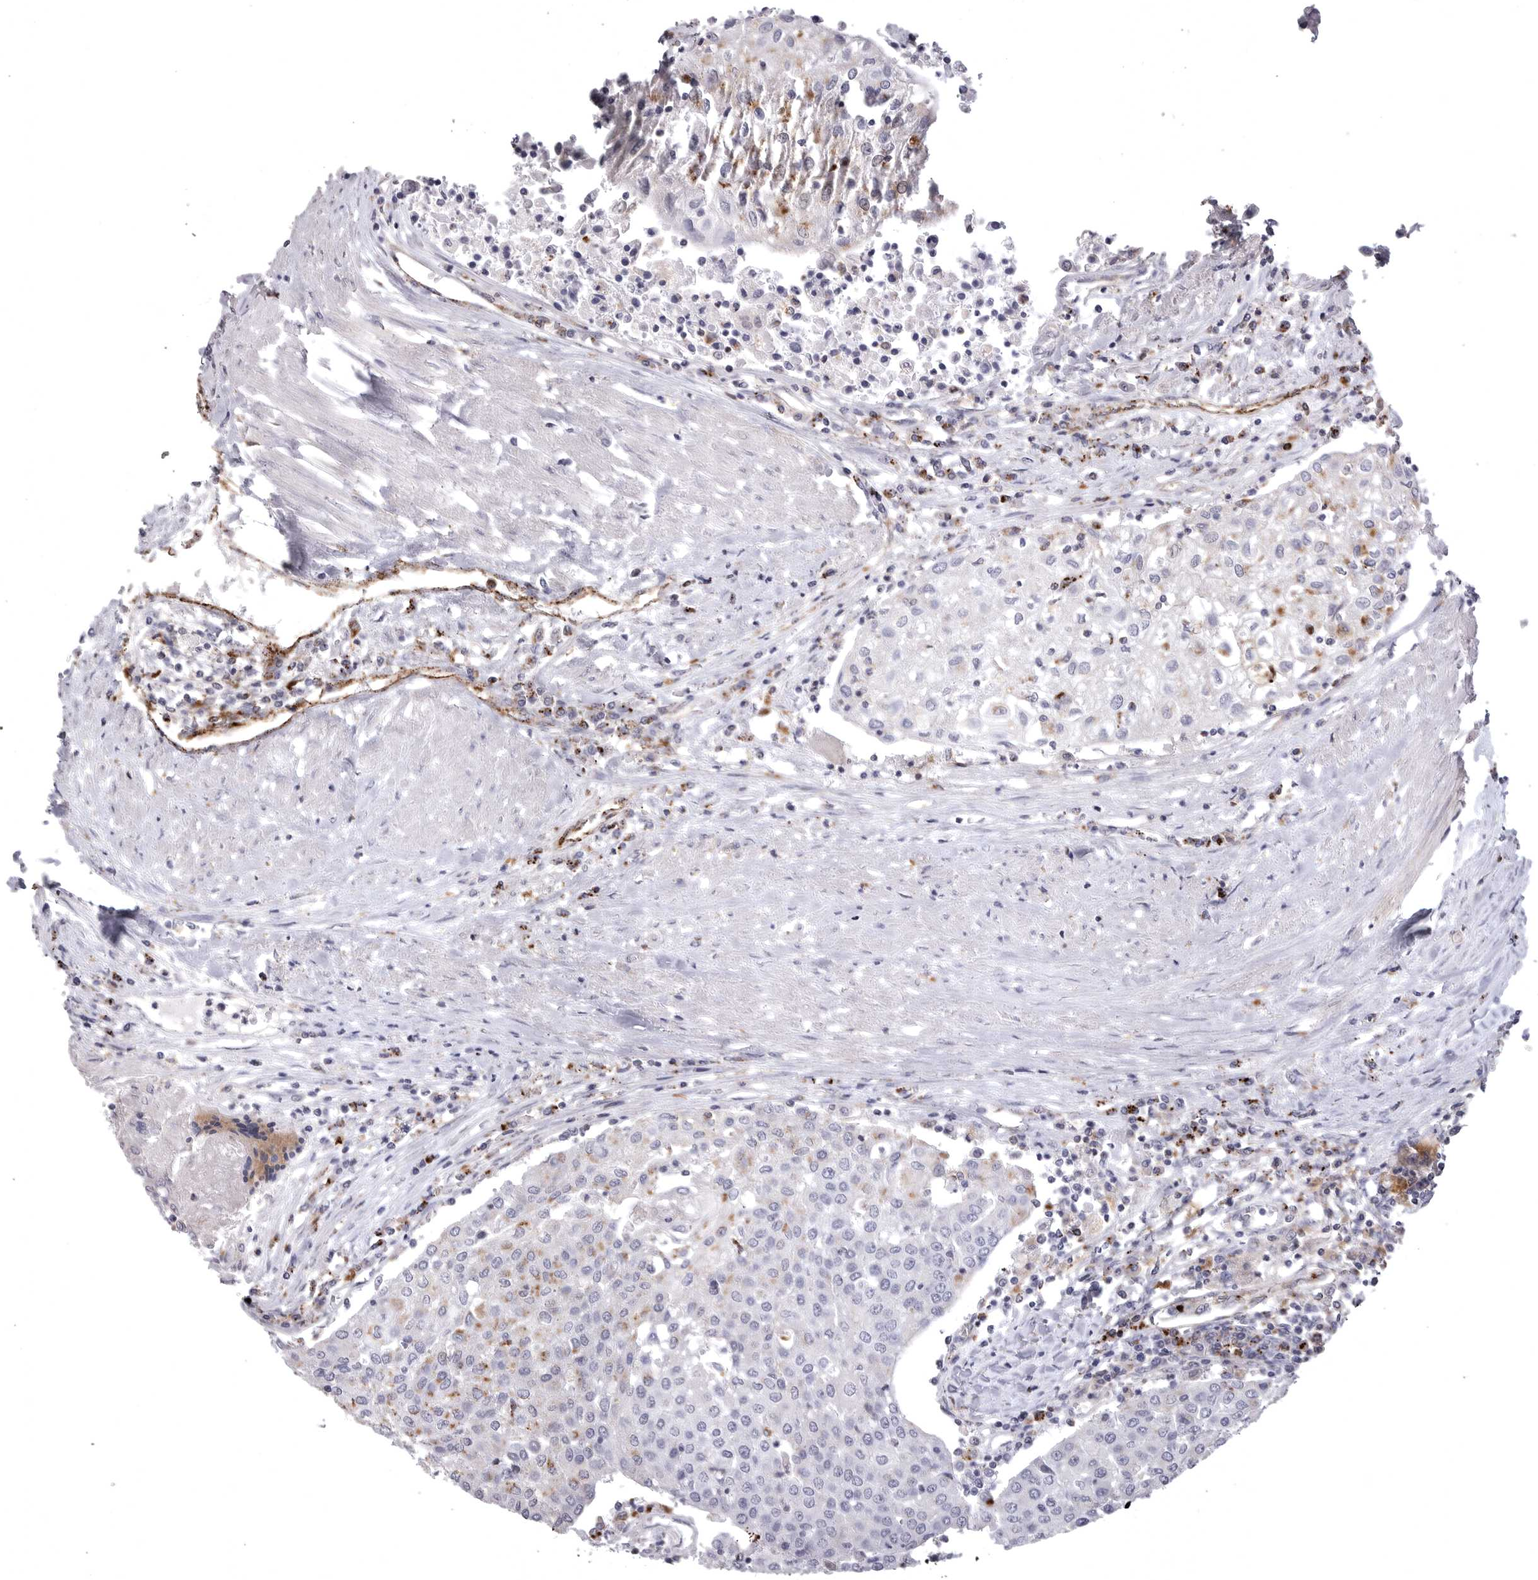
{"staining": {"intensity": "weak", "quantity": "<25%", "location": "cytoplasmic/membranous"}, "tissue": "urothelial cancer", "cell_type": "Tumor cells", "image_type": "cancer", "snomed": [{"axis": "morphology", "description": "Urothelial carcinoma, High grade"}, {"axis": "topography", "description": "Urinary bladder"}], "caption": "Immunohistochemistry of high-grade urothelial carcinoma displays no expression in tumor cells.", "gene": "PSPN", "patient": {"sex": "female", "age": 85}}